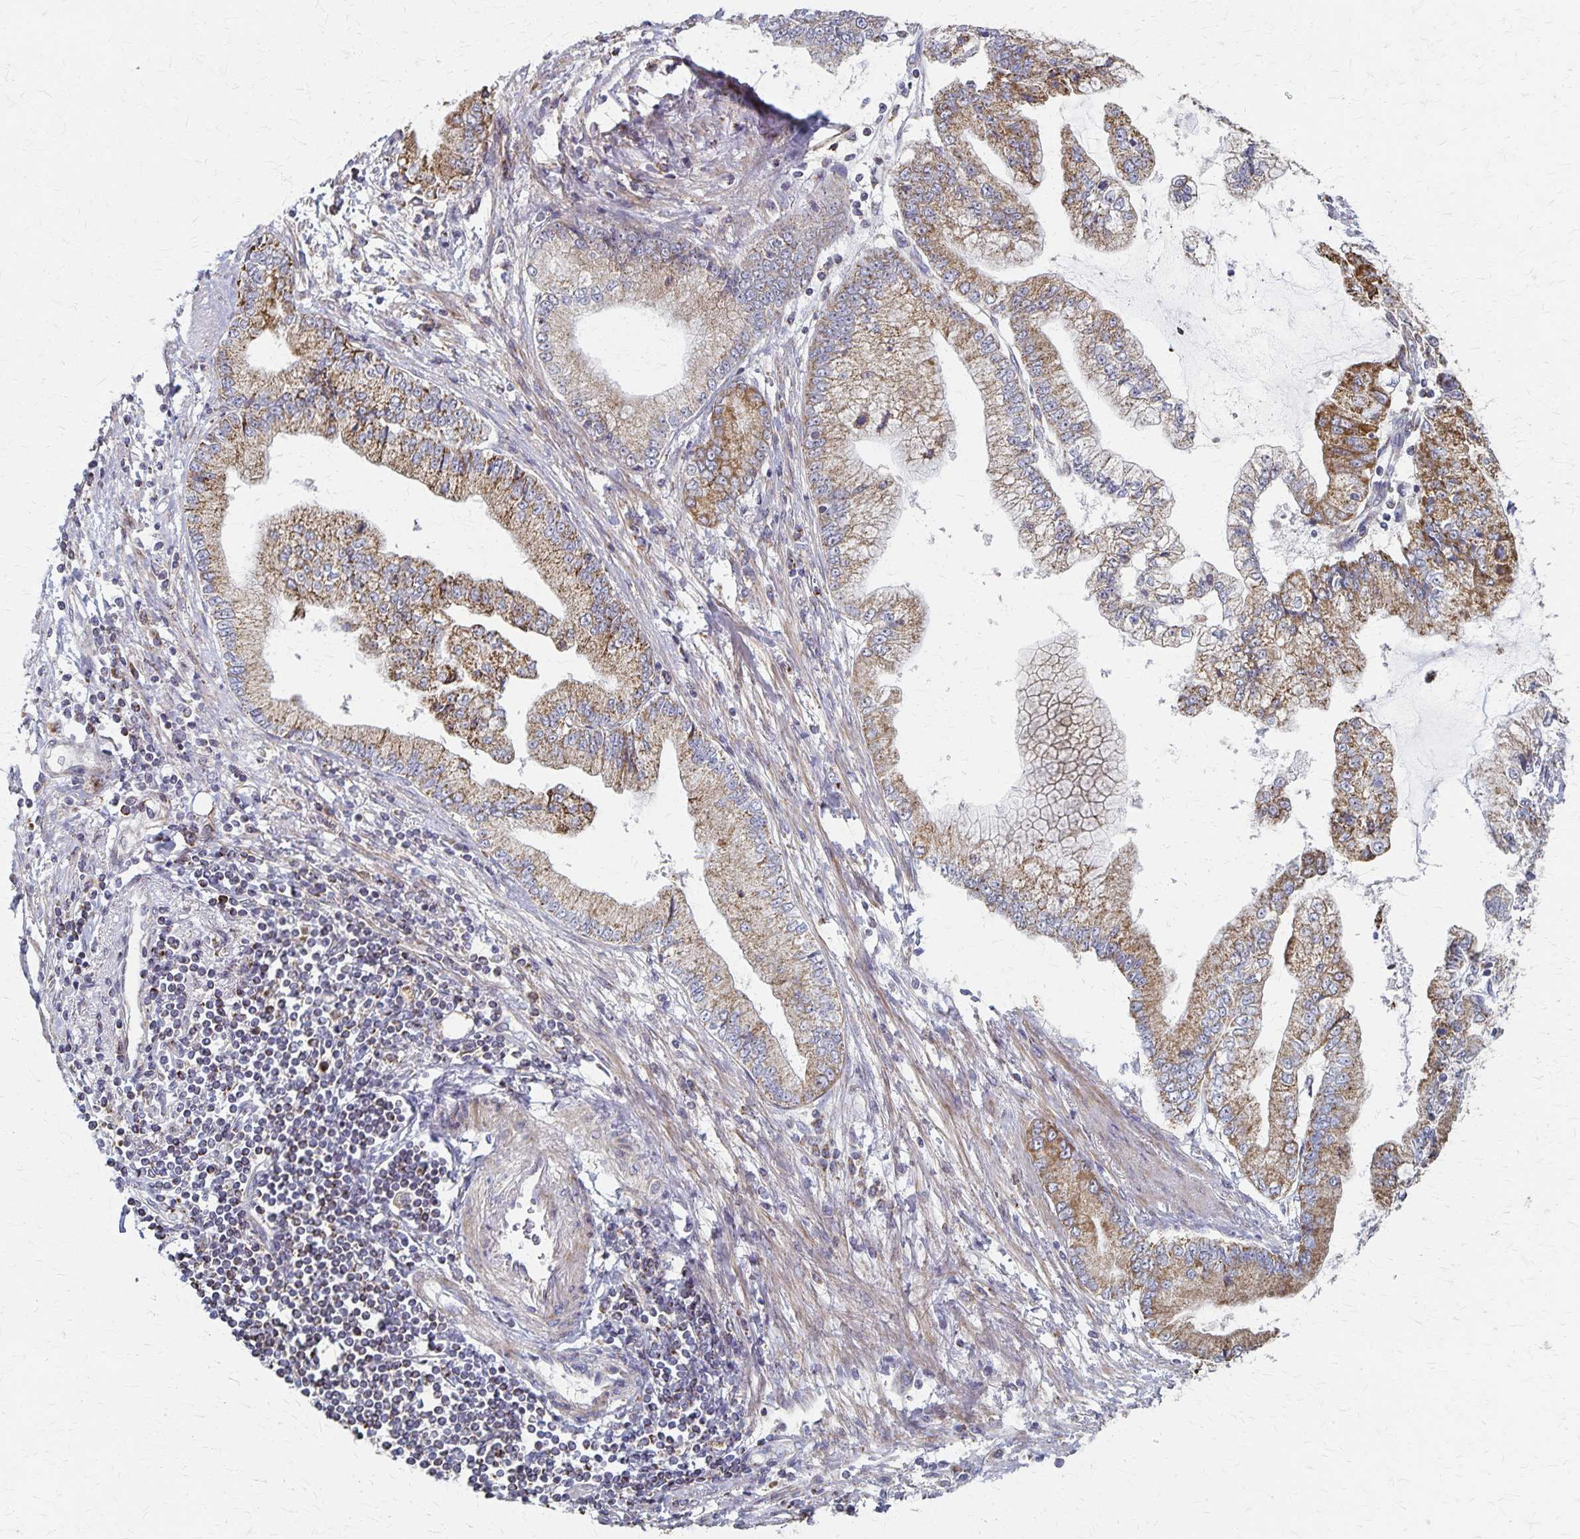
{"staining": {"intensity": "moderate", "quantity": "25%-75%", "location": "cytoplasmic/membranous"}, "tissue": "stomach cancer", "cell_type": "Tumor cells", "image_type": "cancer", "snomed": [{"axis": "morphology", "description": "Adenocarcinoma, NOS"}, {"axis": "topography", "description": "Stomach, upper"}], "caption": "Adenocarcinoma (stomach) stained with DAB immunohistochemistry exhibits medium levels of moderate cytoplasmic/membranous staining in about 25%-75% of tumor cells.", "gene": "DYRK4", "patient": {"sex": "female", "age": 74}}